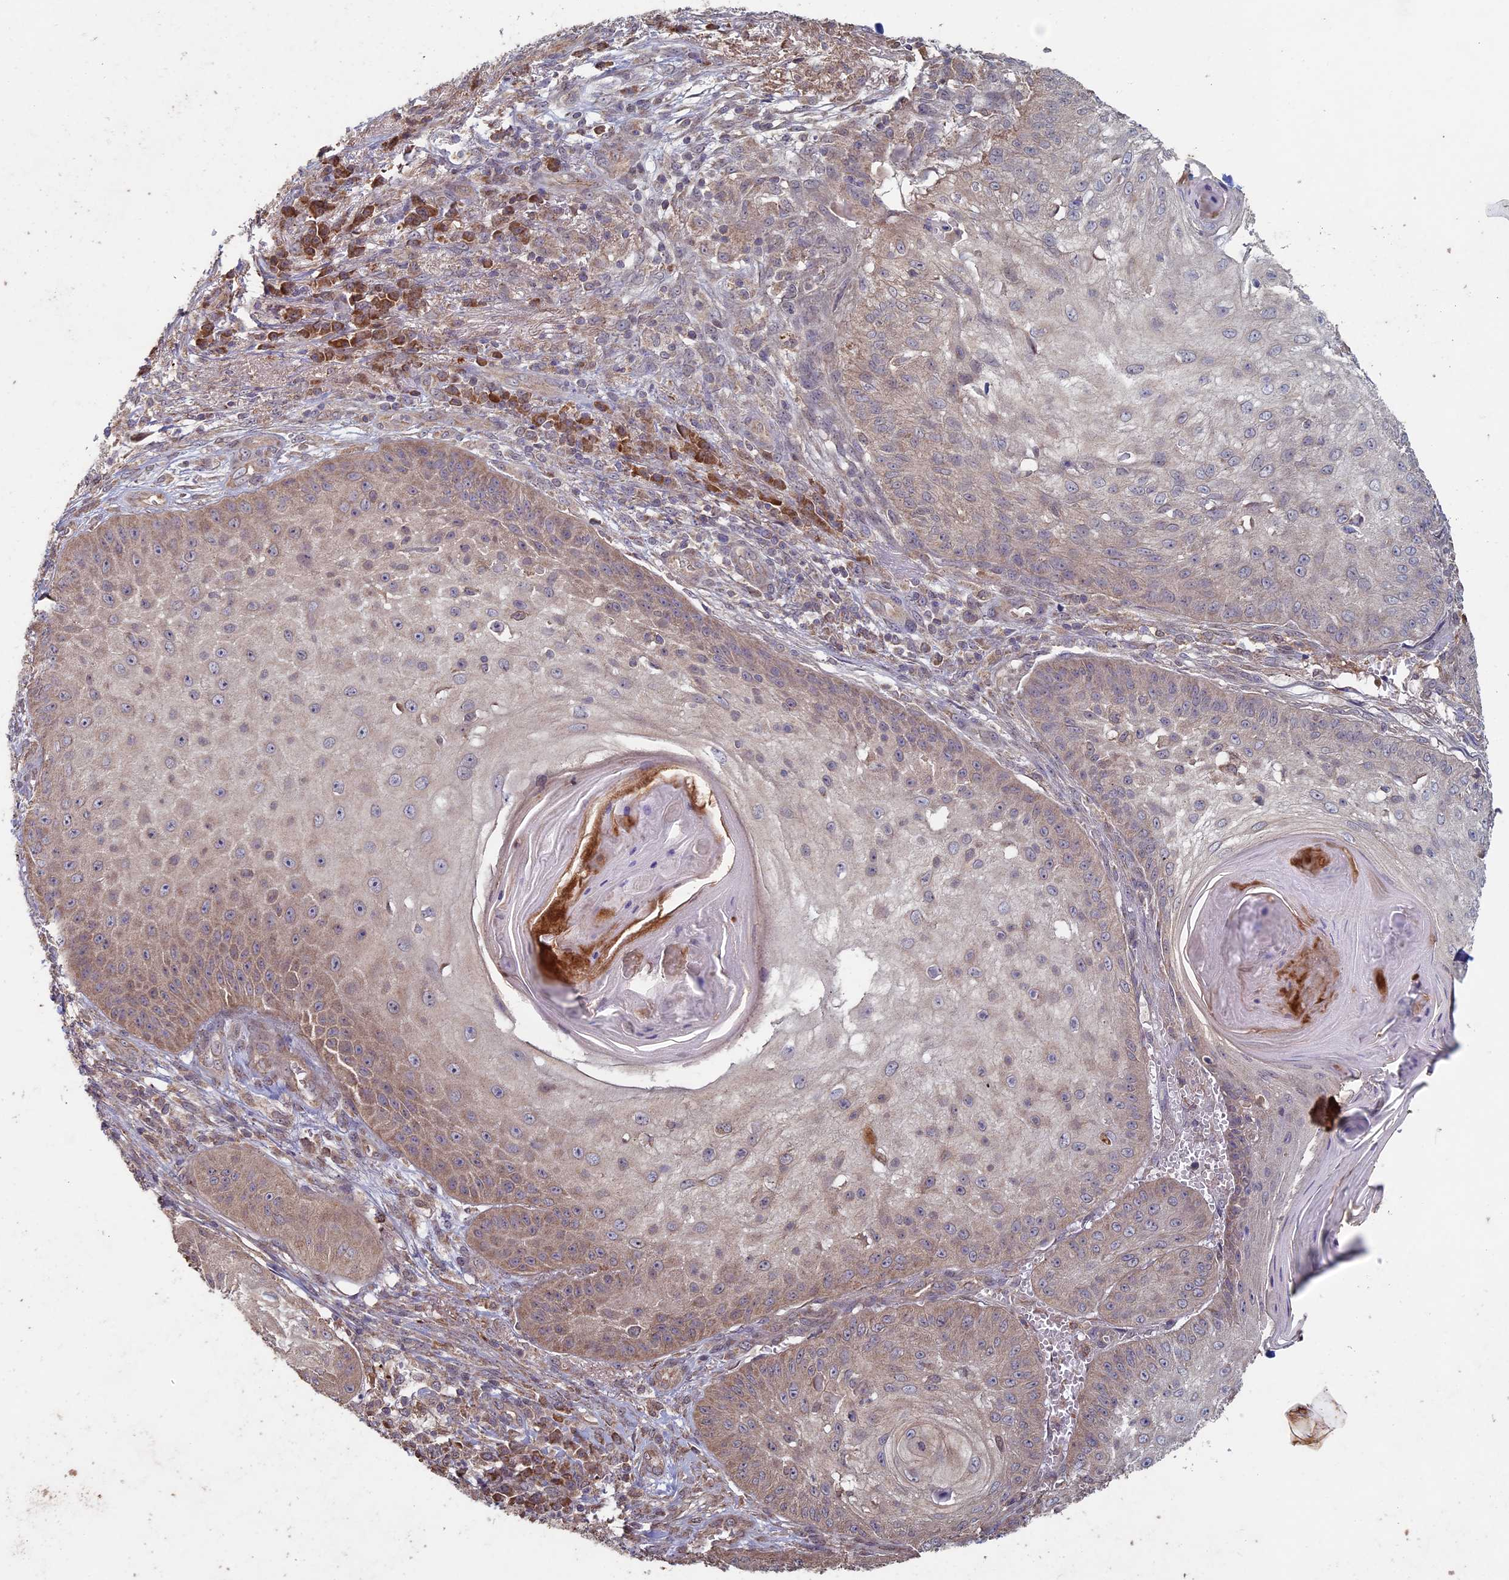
{"staining": {"intensity": "moderate", "quantity": "25%-75%", "location": "cytoplasmic/membranous"}, "tissue": "skin cancer", "cell_type": "Tumor cells", "image_type": "cancer", "snomed": [{"axis": "morphology", "description": "Squamous cell carcinoma, NOS"}, {"axis": "topography", "description": "Skin"}], "caption": "This micrograph displays IHC staining of human skin cancer (squamous cell carcinoma), with medium moderate cytoplasmic/membranous staining in approximately 25%-75% of tumor cells.", "gene": "RCCD1", "patient": {"sex": "male", "age": 70}}